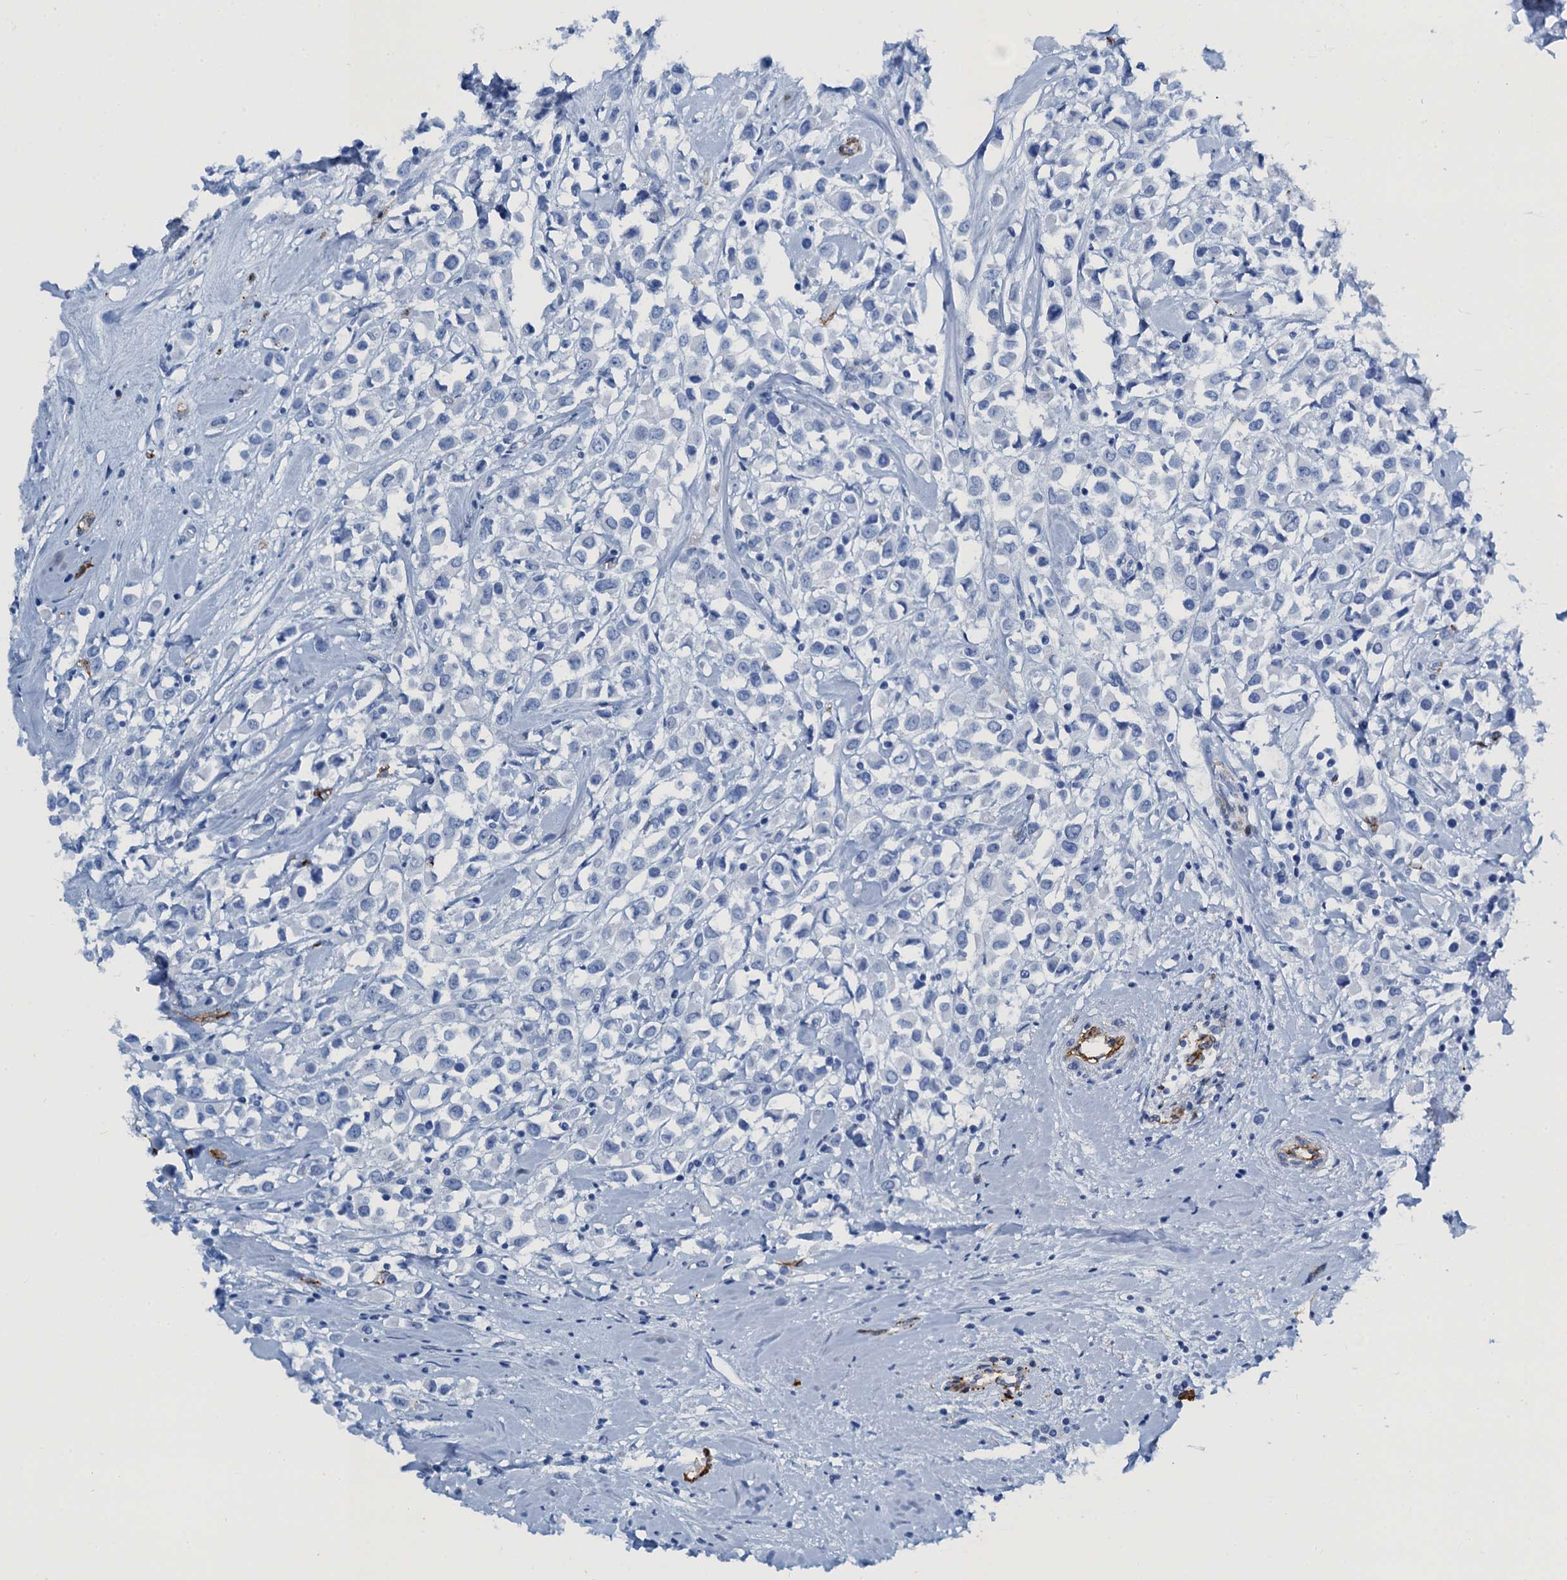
{"staining": {"intensity": "negative", "quantity": "none", "location": "none"}, "tissue": "breast cancer", "cell_type": "Tumor cells", "image_type": "cancer", "snomed": [{"axis": "morphology", "description": "Duct carcinoma"}, {"axis": "topography", "description": "Breast"}], "caption": "Tumor cells show no significant protein positivity in intraductal carcinoma (breast).", "gene": "CAVIN2", "patient": {"sex": "female", "age": 61}}